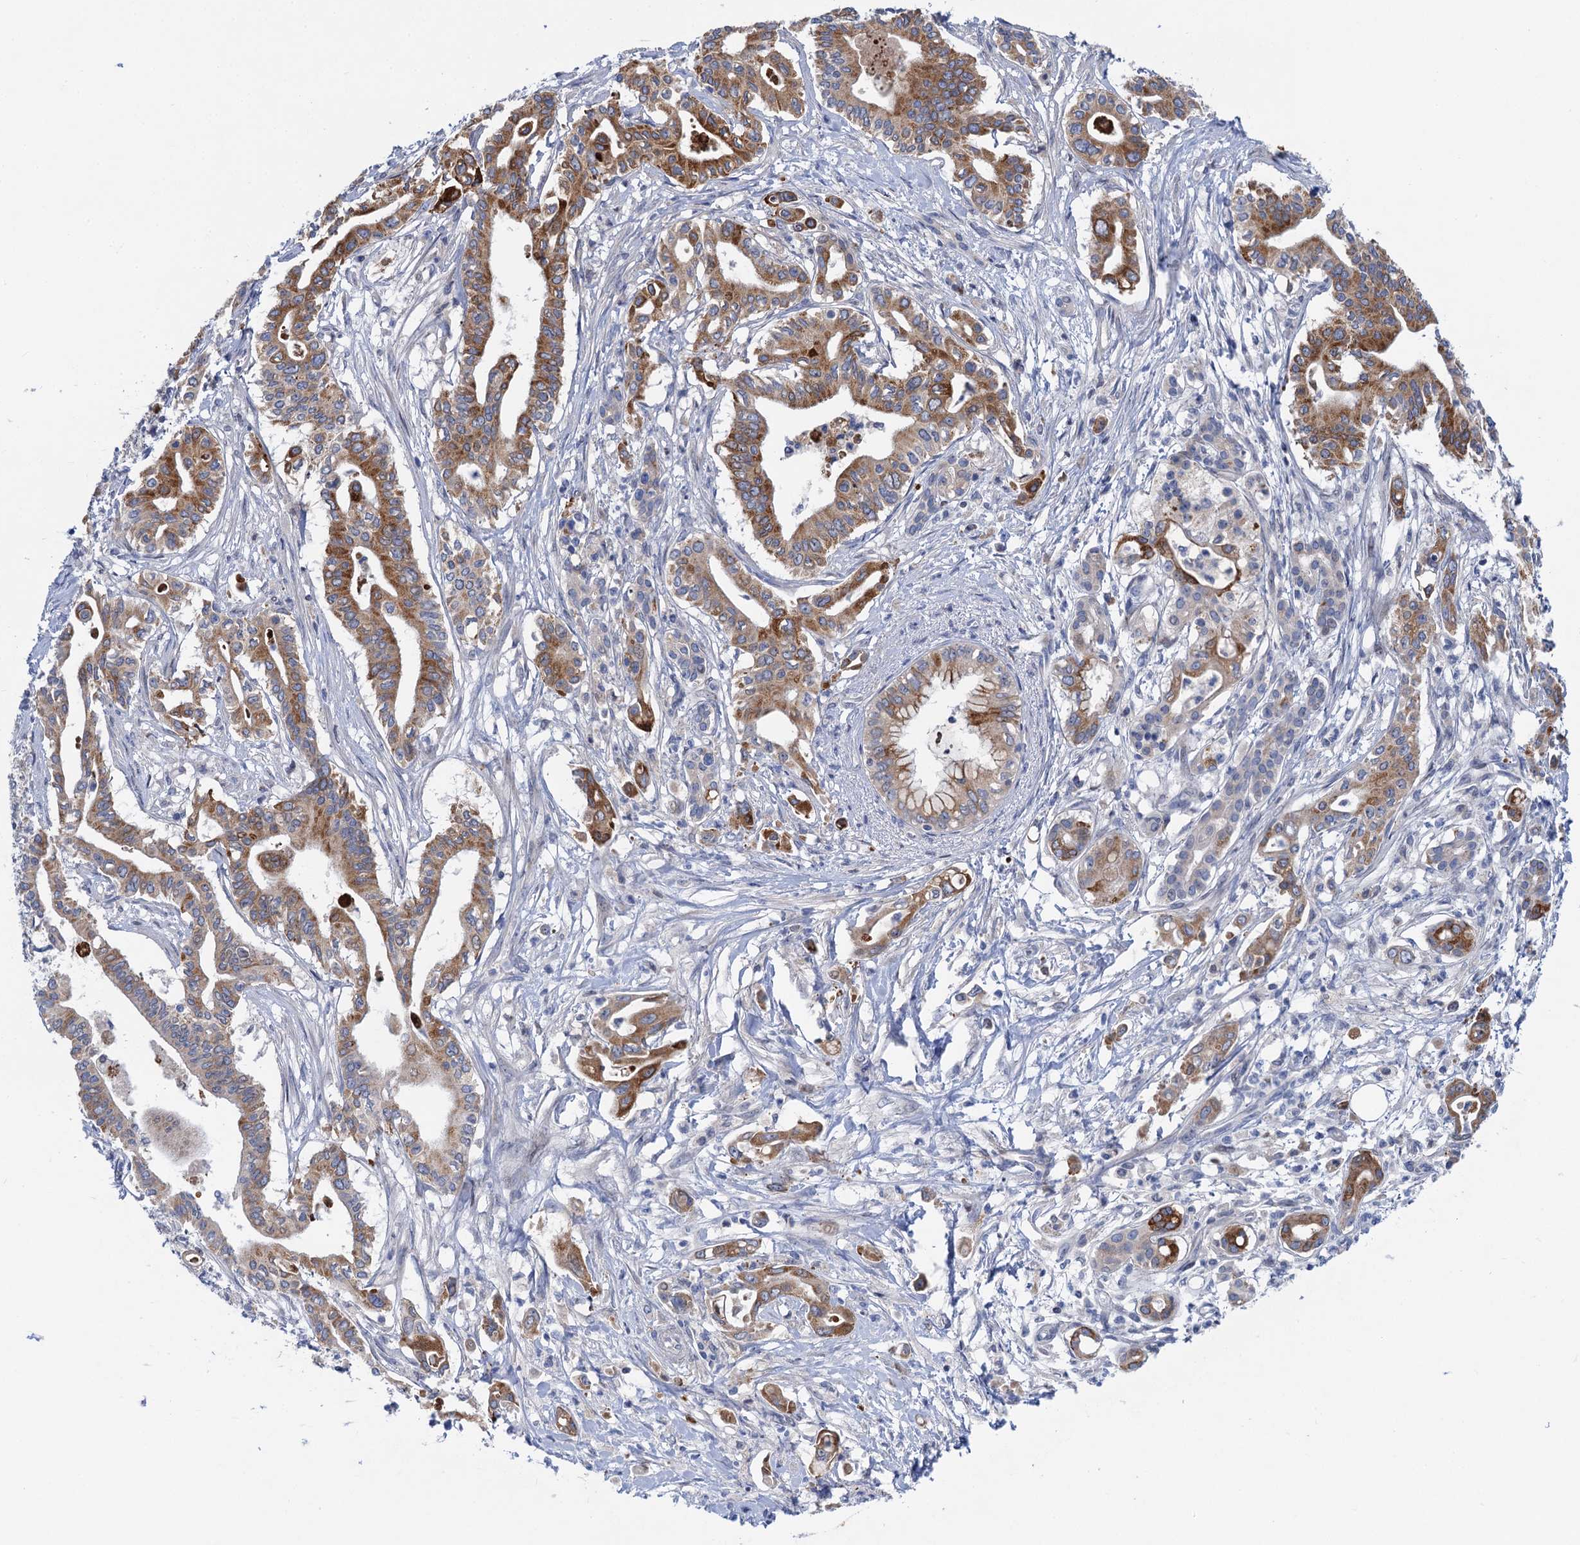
{"staining": {"intensity": "moderate", "quantity": "25%-75%", "location": "cytoplasmic/membranous"}, "tissue": "pancreatic cancer", "cell_type": "Tumor cells", "image_type": "cancer", "snomed": [{"axis": "morphology", "description": "Adenocarcinoma, NOS"}, {"axis": "topography", "description": "Pancreas"}], "caption": "IHC of human adenocarcinoma (pancreatic) reveals medium levels of moderate cytoplasmic/membranous positivity in about 25%-75% of tumor cells.", "gene": "QPCTL", "patient": {"sex": "female", "age": 77}}